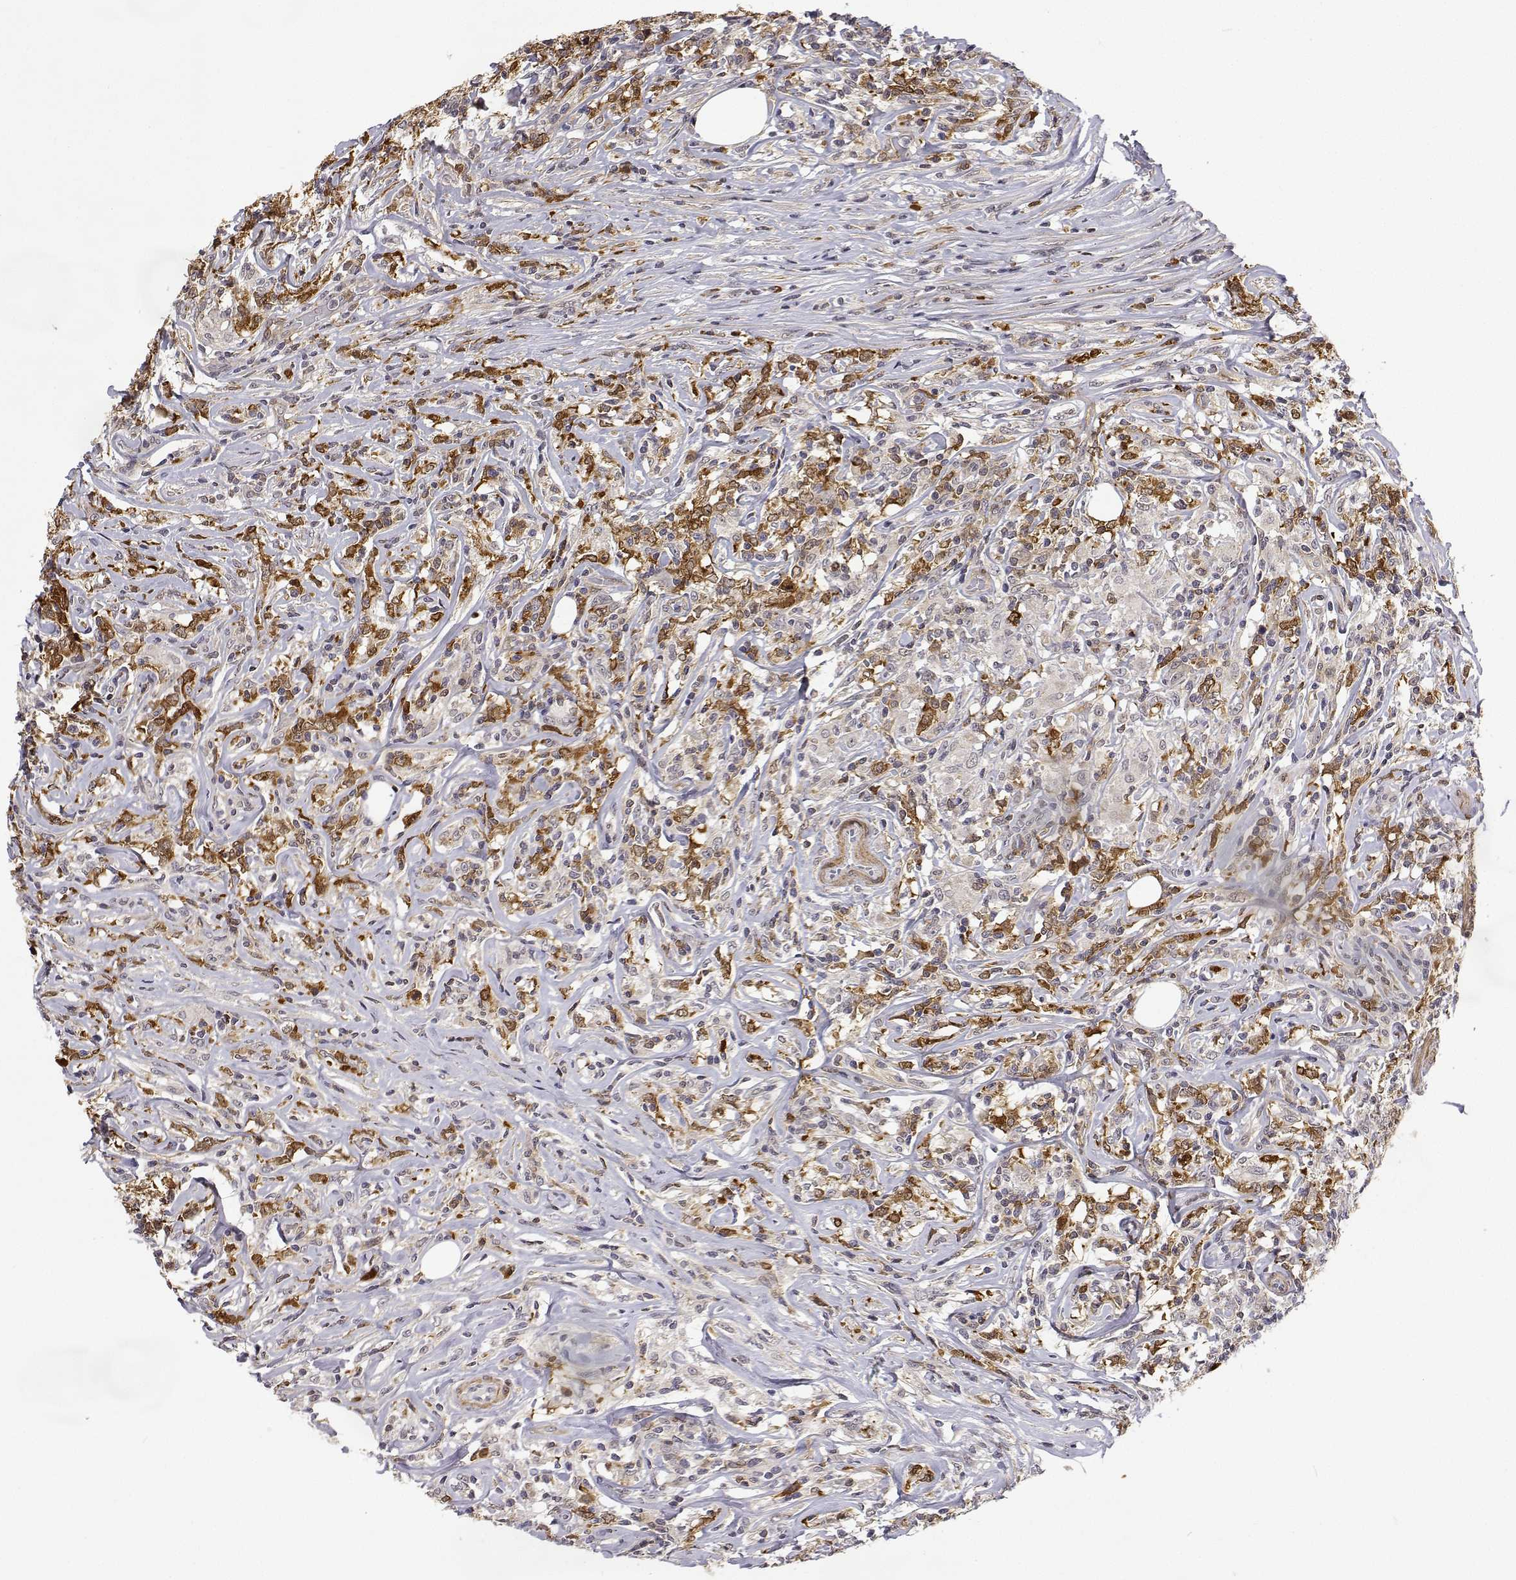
{"staining": {"intensity": "moderate", "quantity": ">75%", "location": "cytoplasmic/membranous"}, "tissue": "lymphoma", "cell_type": "Tumor cells", "image_type": "cancer", "snomed": [{"axis": "morphology", "description": "Malignant lymphoma, non-Hodgkin's type, High grade"}, {"axis": "topography", "description": "Lymph node"}], "caption": "Approximately >75% of tumor cells in malignant lymphoma, non-Hodgkin's type (high-grade) display moderate cytoplasmic/membranous protein expression as visualized by brown immunohistochemical staining.", "gene": "PHGDH", "patient": {"sex": "female", "age": 84}}